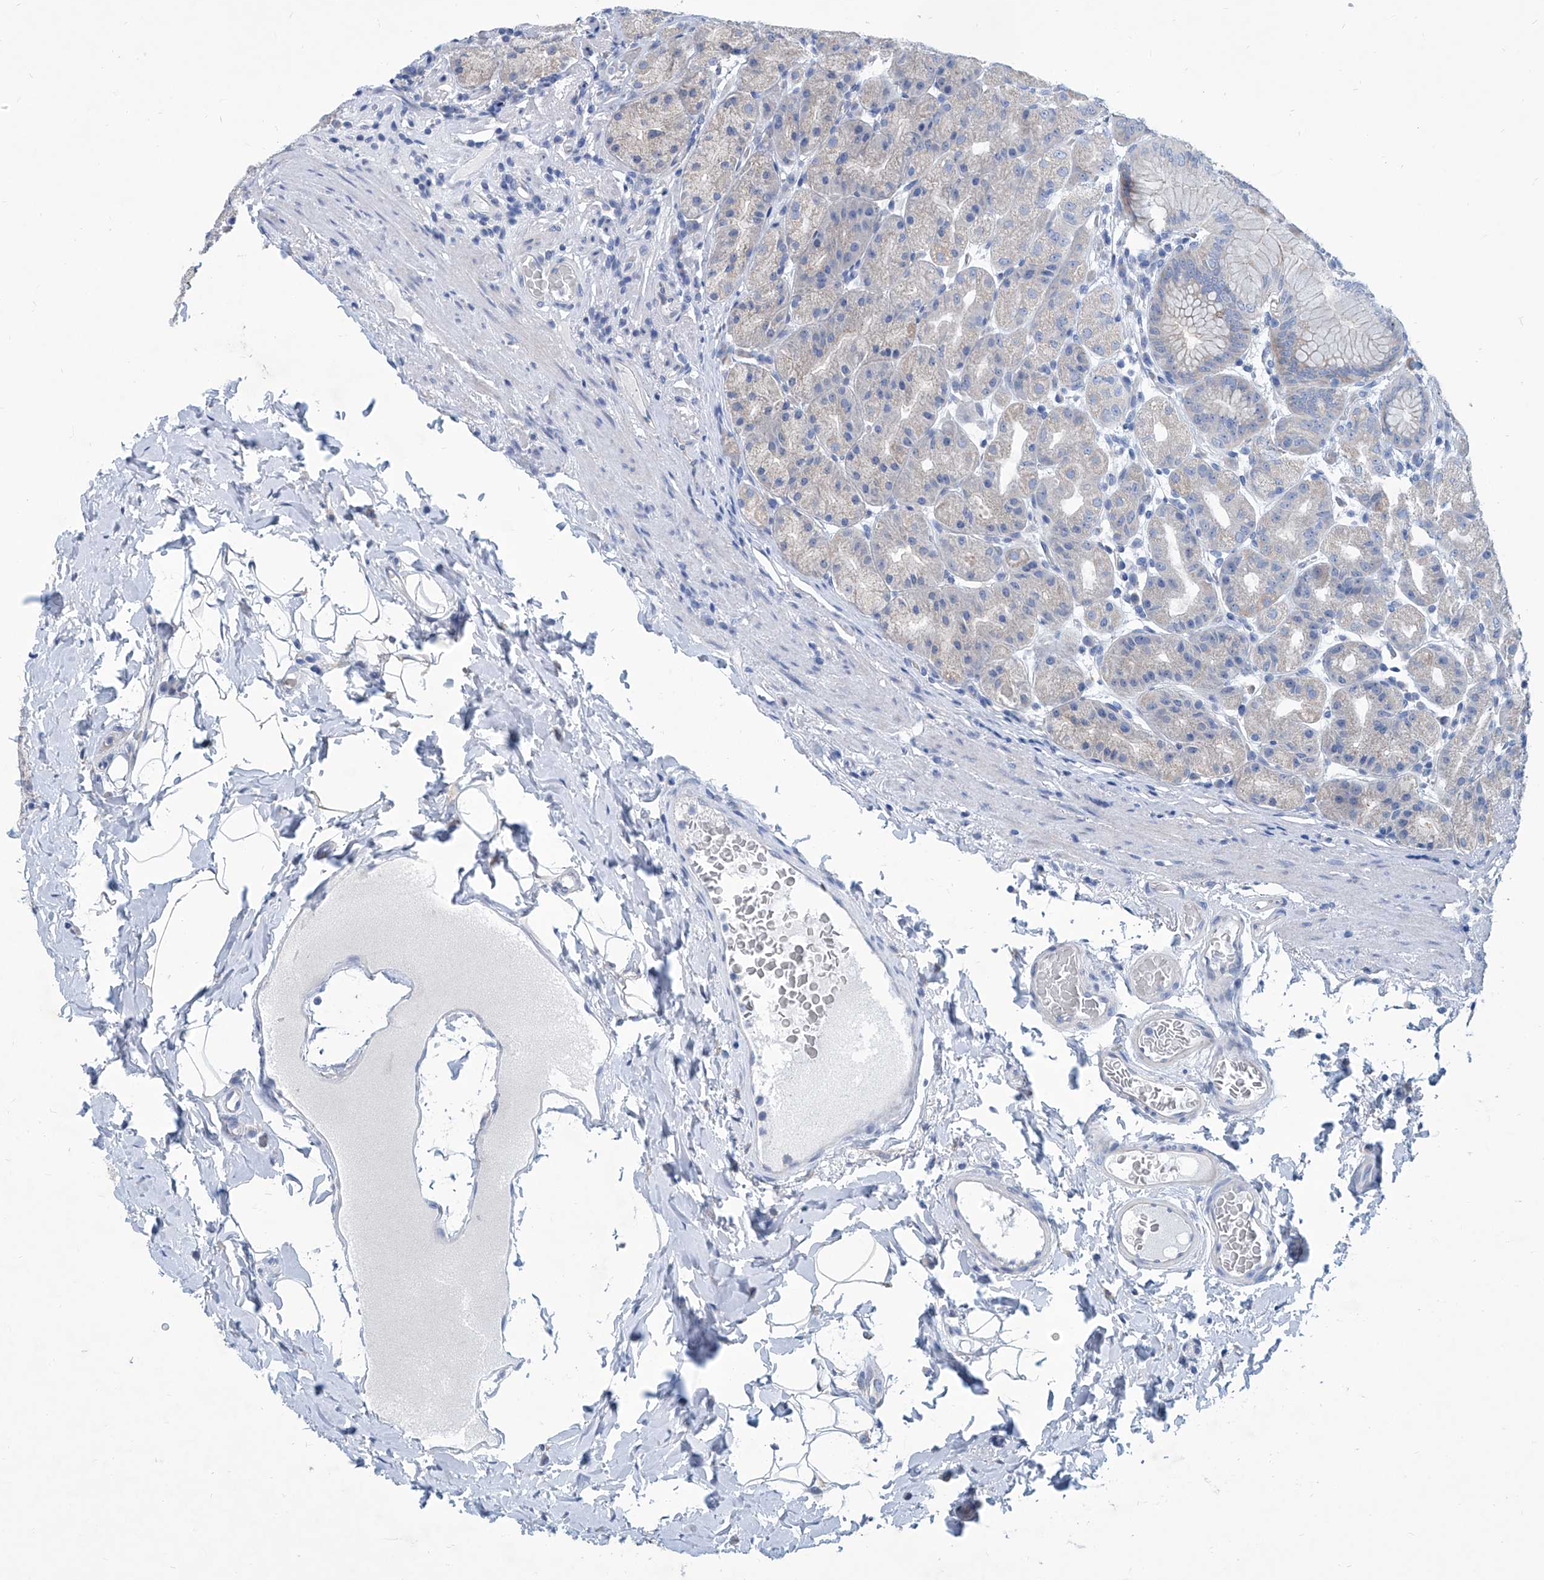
{"staining": {"intensity": "weak", "quantity": "25%-75%", "location": "cytoplasmic/membranous"}, "tissue": "stomach", "cell_type": "Glandular cells", "image_type": "normal", "snomed": [{"axis": "morphology", "description": "Normal tissue, NOS"}, {"axis": "topography", "description": "Stomach, upper"}], "caption": "IHC of unremarkable human stomach shows low levels of weak cytoplasmic/membranous staining in approximately 25%-75% of glandular cells.", "gene": "ZNF519", "patient": {"sex": "male", "age": 68}}